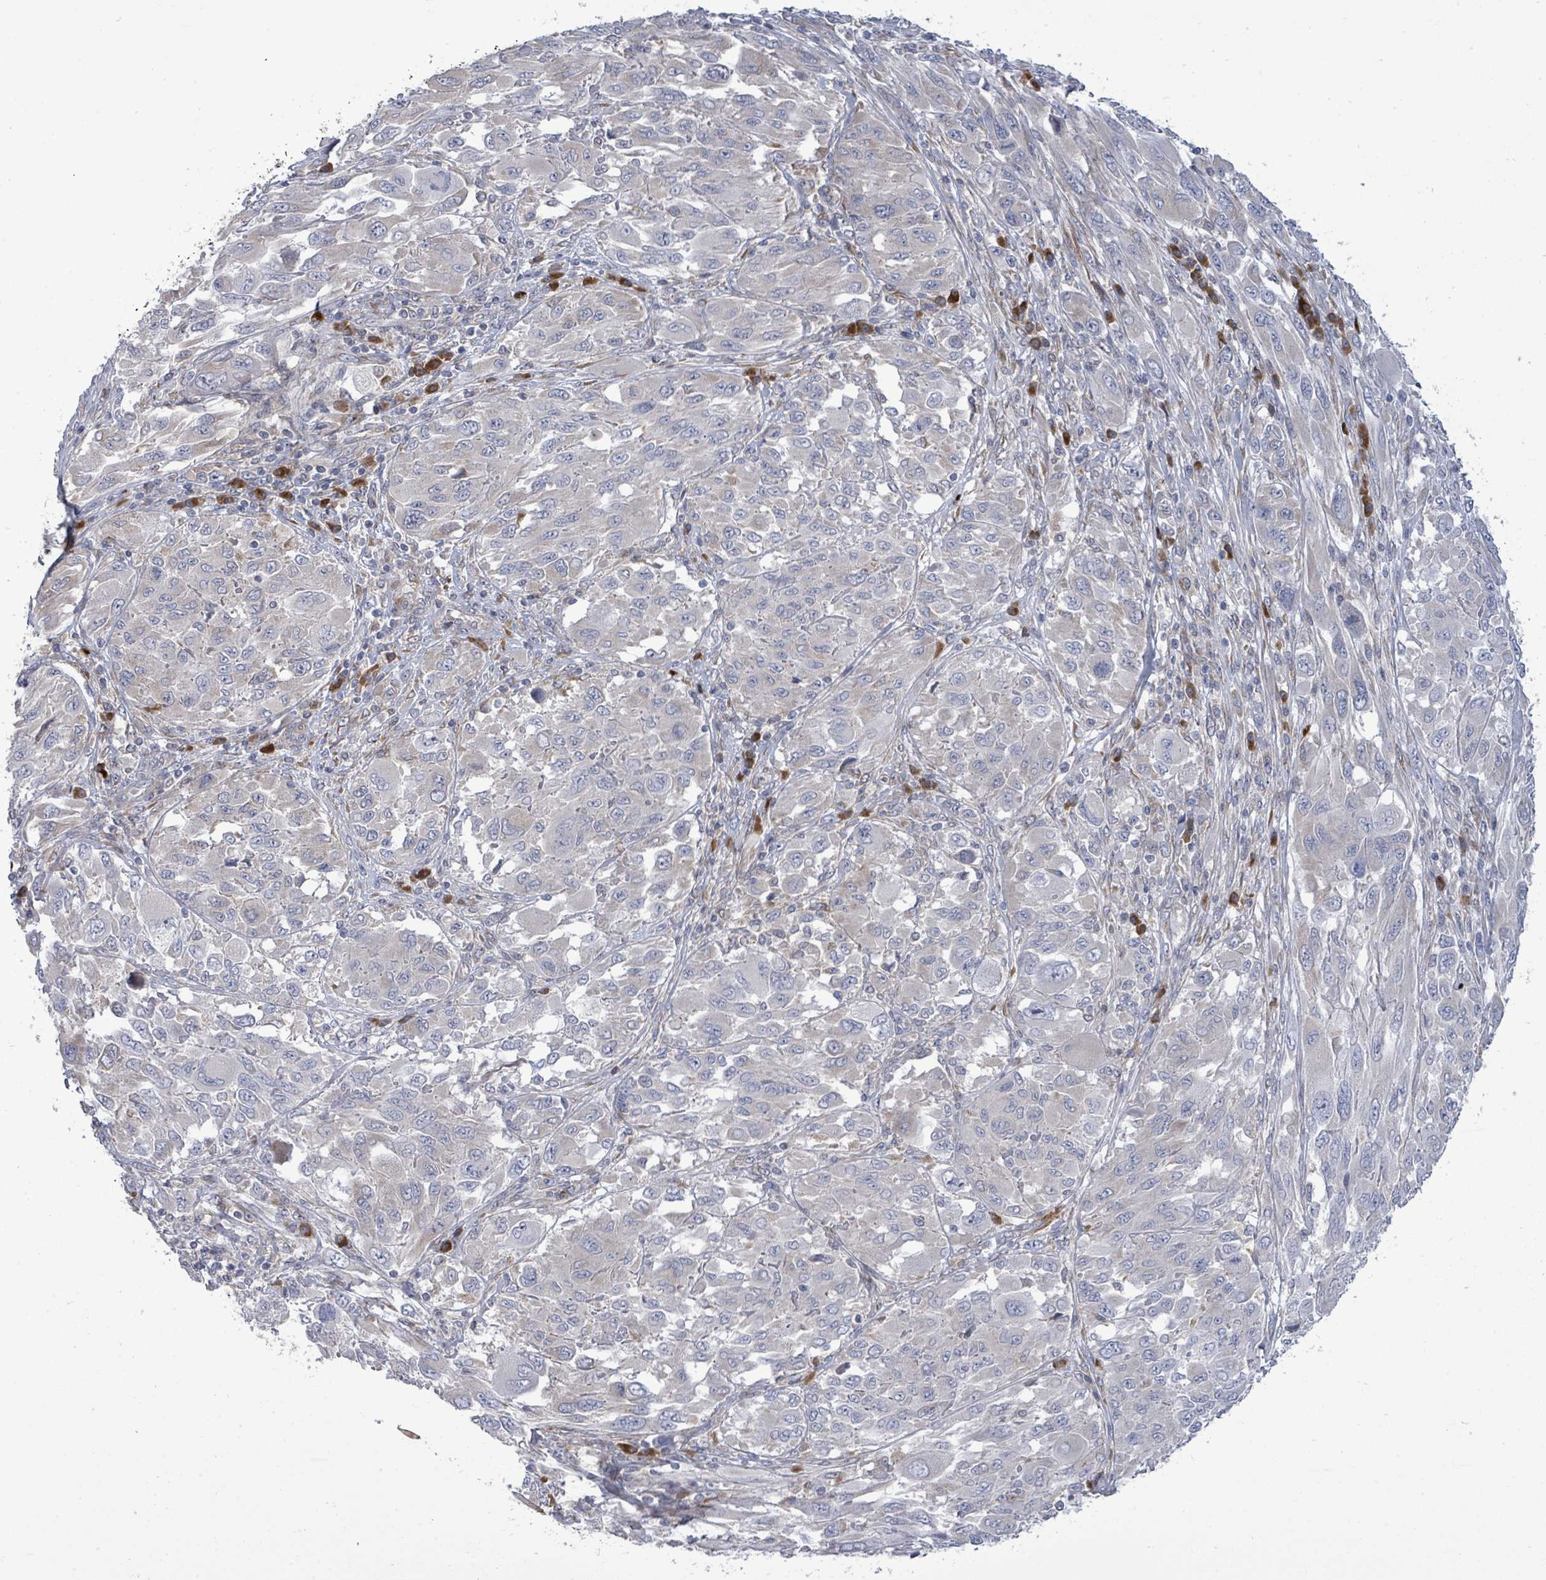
{"staining": {"intensity": "negative", "quantity": "none", "location": "none"}, "tissue": "melanoma", "cell_type": "Tumor cells", "image_type": "cancer", "snomed": [{"axis": "morphology", "description": "Malignant melanoma, NOS"}, {"axis": "topography", "description": "Skin"}], "caption": "A high-resolution photomicrograph shows immunohistochemistry (IHC) staining of malignant melanoma, which demonstrates no significant positivity in tumor cells.", "gene": "SAR1A", "patient": {"sex": "female", "age": 91}}